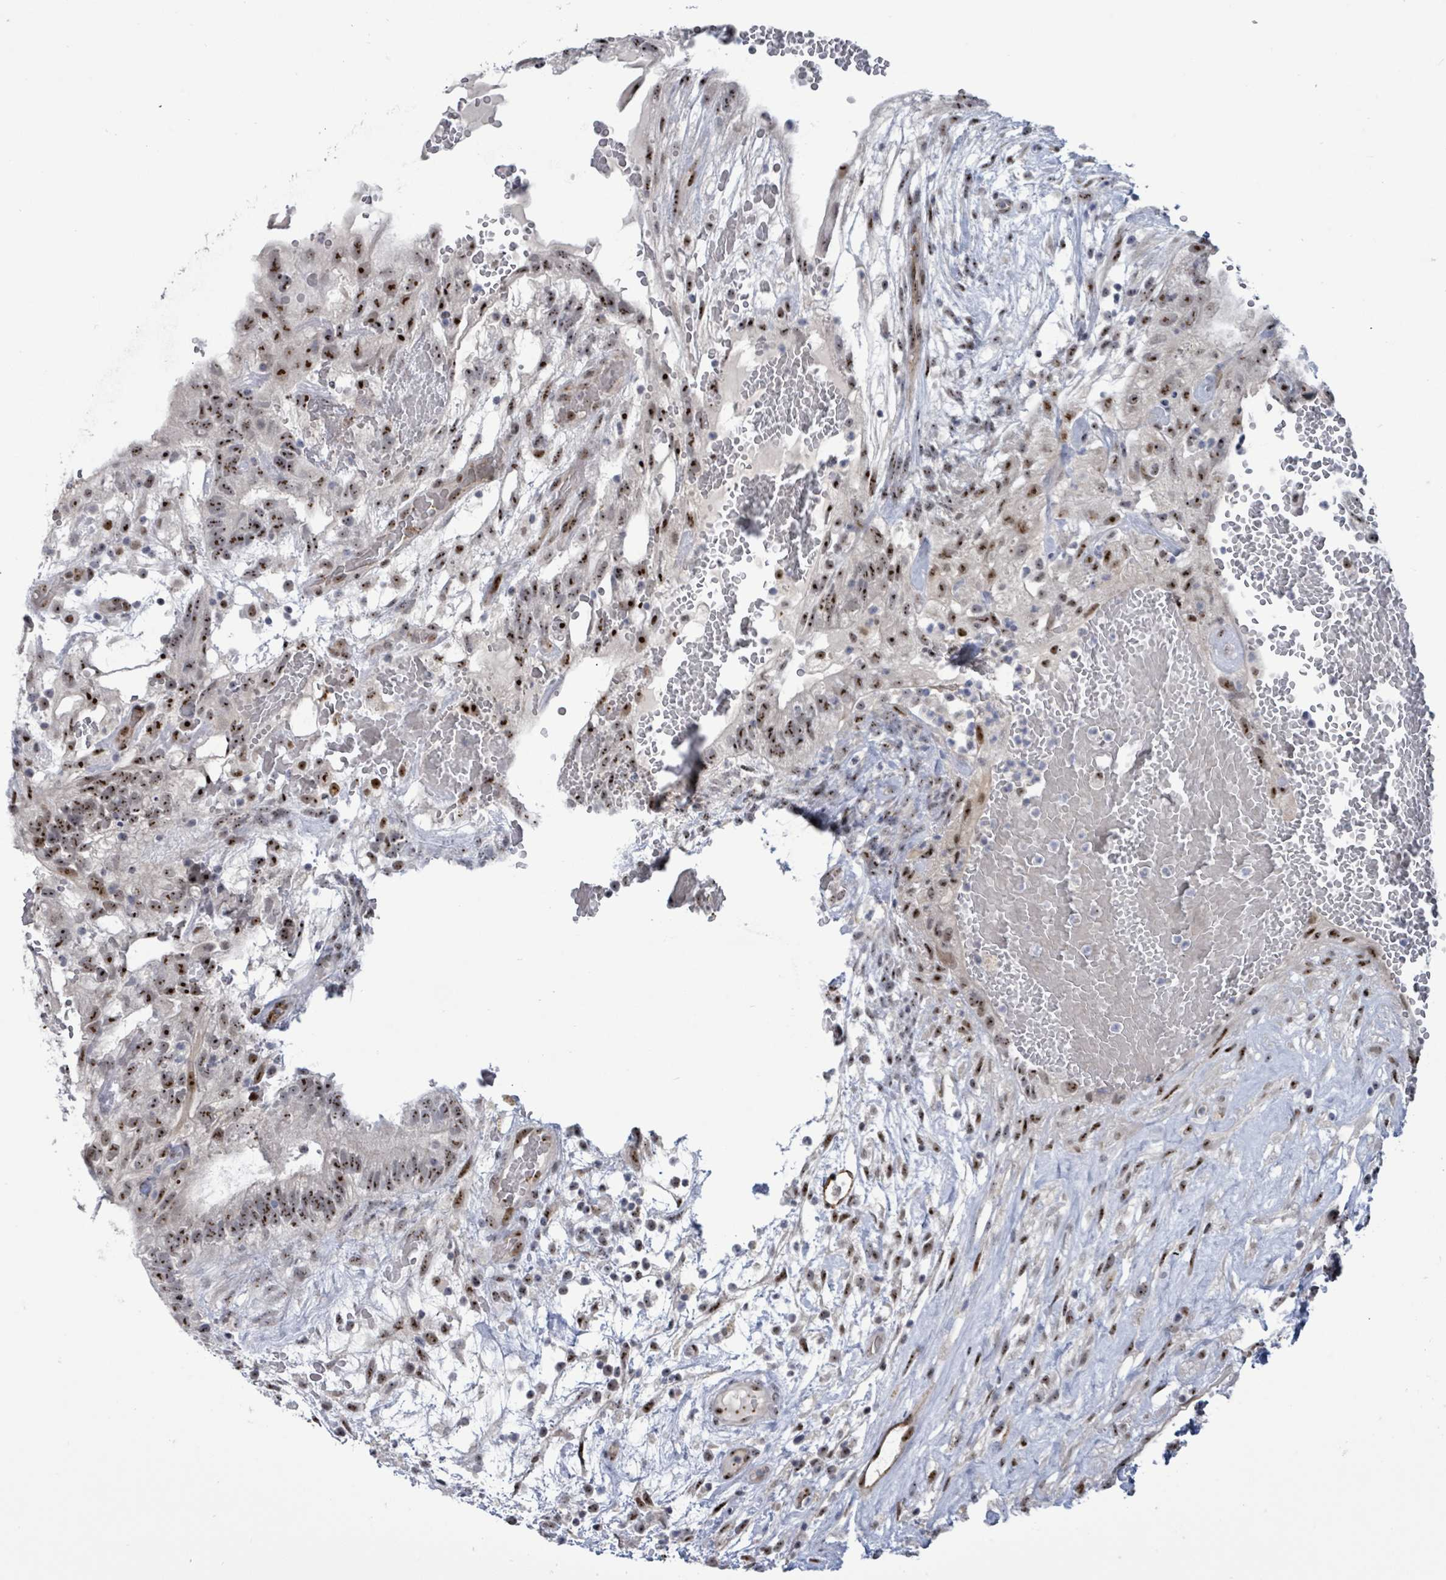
{"staining": {"intensity": "strong", "quantity": ">75%", "location": "nuclear"}, "tissue": "testis cancer", "cell_type": "Tumor cells", "image_type": "cancer", "snomed": [{"axis": "morphology", "description": "Normal tissue, NOS"}, {"axis": "morphology", "description": "Carcinoma, Embryonal, NOS"}, {"axis": "topography", "description": "Testis"}], "caption": "Protein expression analysis of human testis embryonal carcinoma reveals strong nuclear expression in approximately >75% of tumor cells. The staining was performed using DAB, with brown indicating positive protein expression. Nuclei are stained blue with hematoxylin.", "gene": "RRN3", "patient": {"sex": "male", "age": 32}}